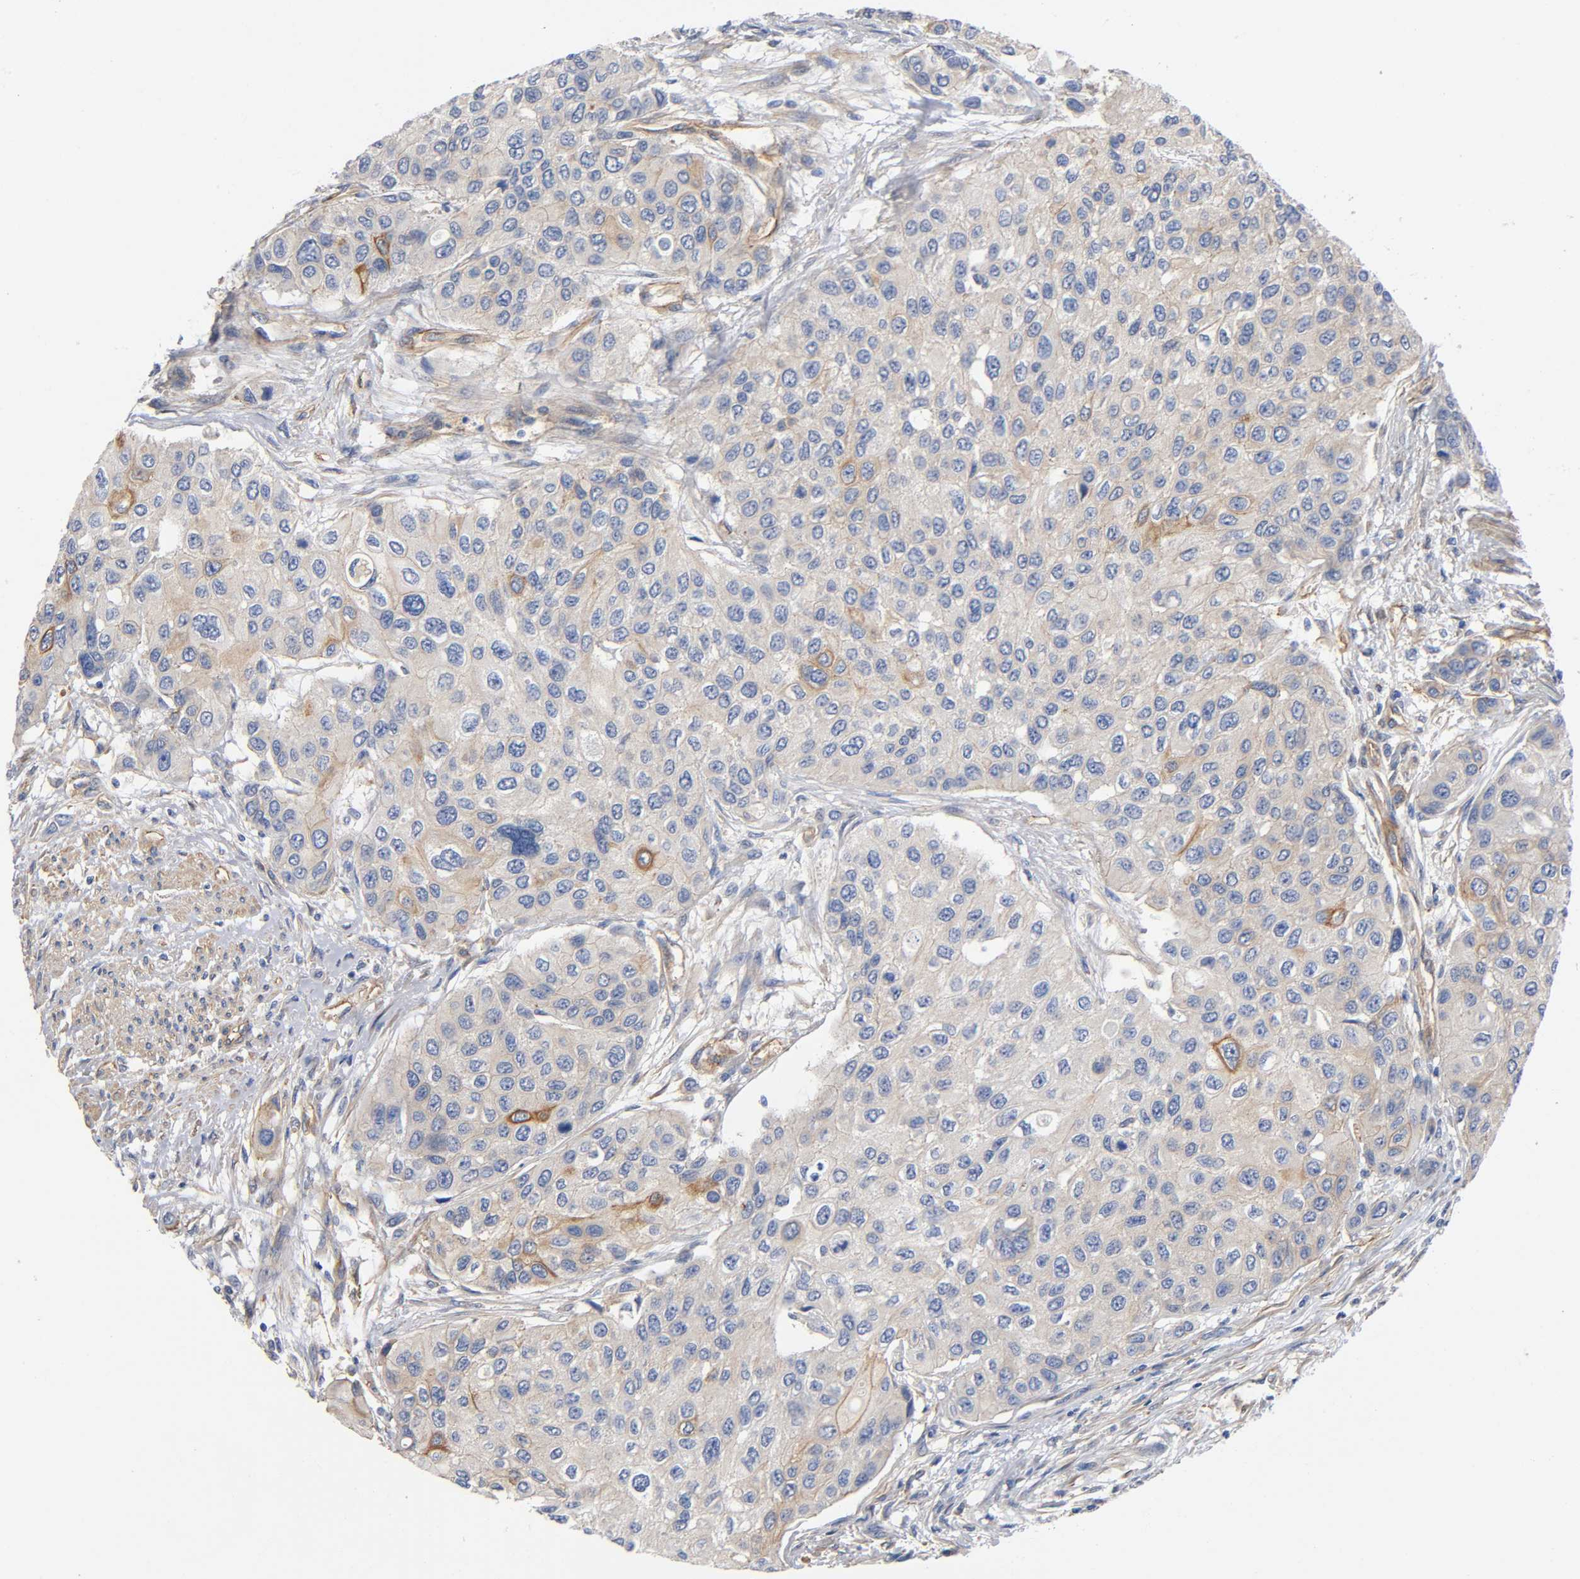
{"staining": {"intensity": "moderate", "quantity": "<25%", "location": "cytoplasmic/membranous"}, "tissue": "urothelial cancer", "cell_type": "Tumor cells", "image_type": "cancer", "snomed": [{"axis": "morphology", "description": "Urothelial carcinoma, High grade"}, {"axis": "topography", "description": "Urinary bladder"}], "caption": "Protein expression analysis of high-grade urothelial carcinoma shows moderate cytoplasmic/membranous staining in approximately <25% of tumor cells.", "gene": "MARS1", "patient": {"sex": "female", "age": 56}}